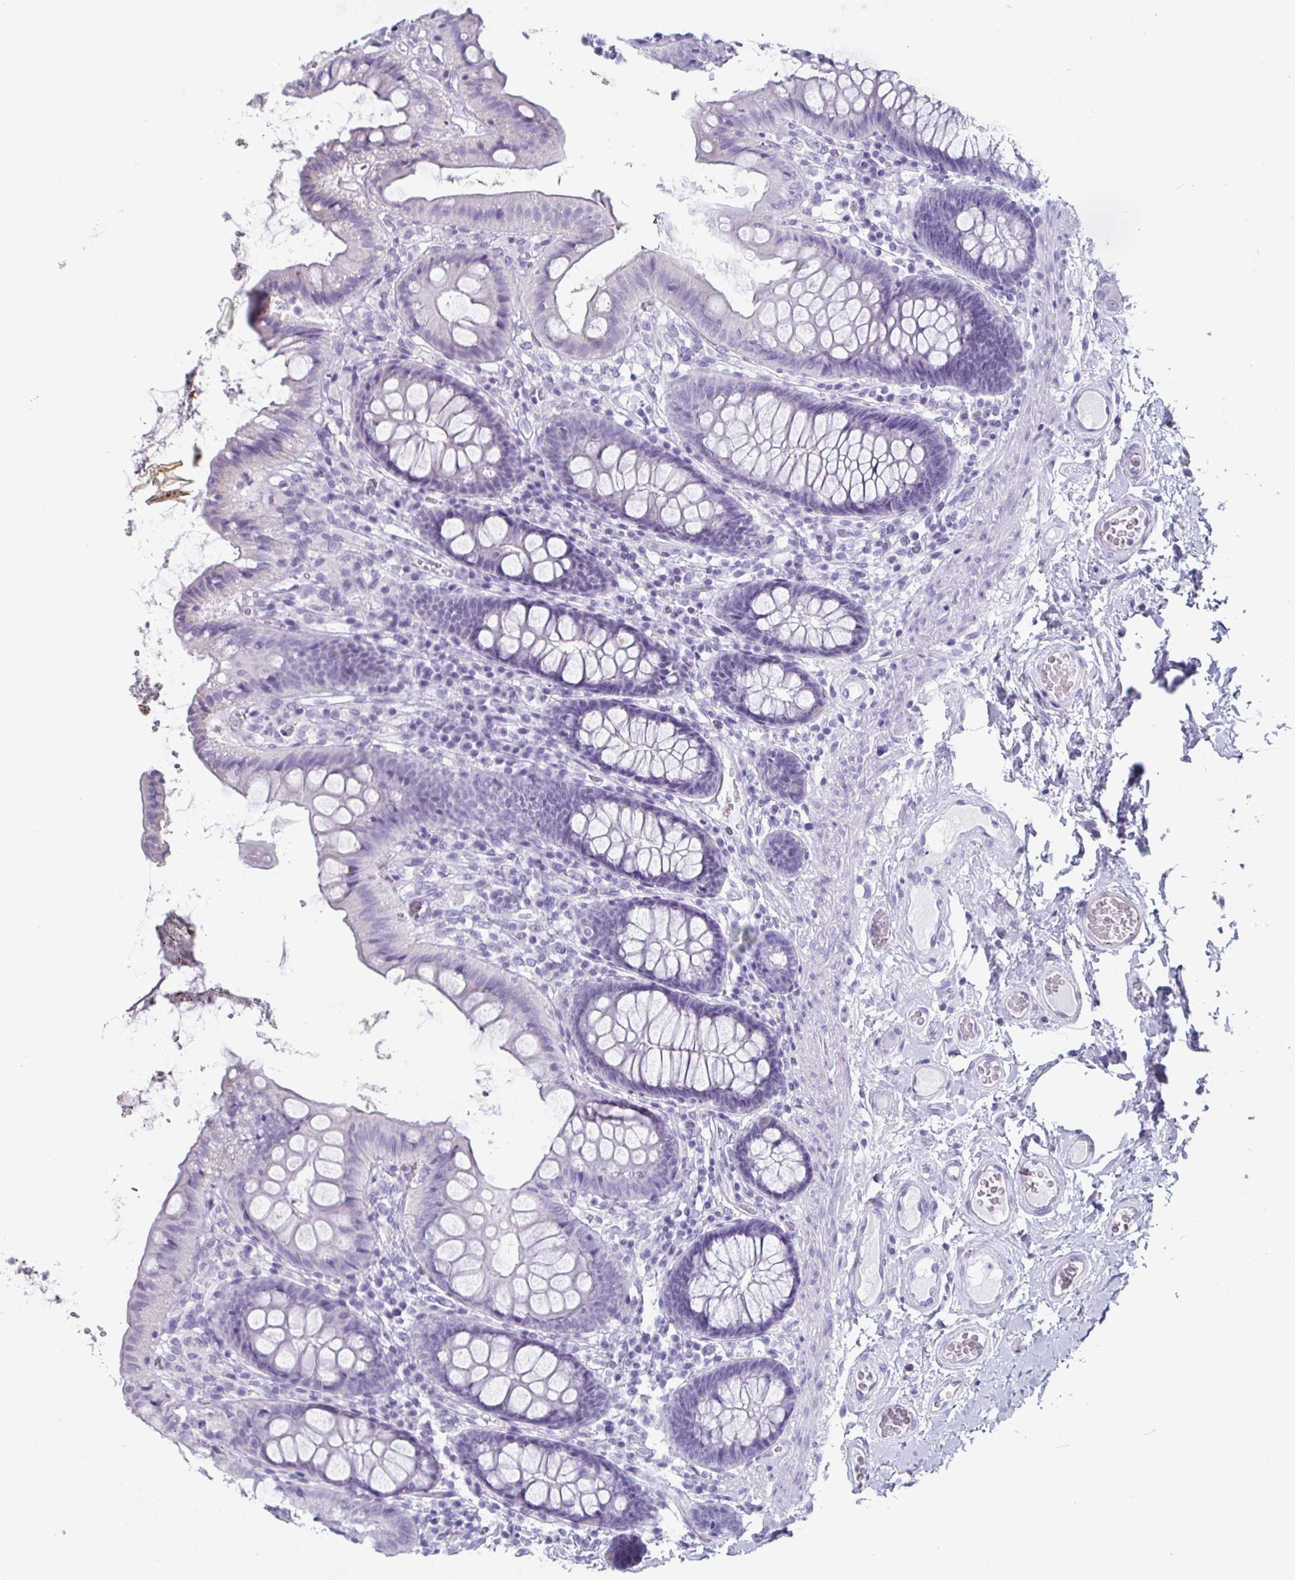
{"staining": {"intensity": "negative", "quantity": "none", "location": "none"}, "tissue": "colon", "cell_type": "Endothelial cells", "image_type": "normal", "snomed": [{"axis": "morphology", "description": "Normal tissue, NOS"}, {"axis": "topography", "description": "Colon"}], "caption": "Endothelial cells show no significant positivity in benign colon. Brightfield microscopy of IHC stained with DAB (3,3'-diaminobenzidine) (brown) and hematoxylin (blue), captured at high magnification.", "gene": "CREG2", "patient": {"sex": "male", "age": 84}}